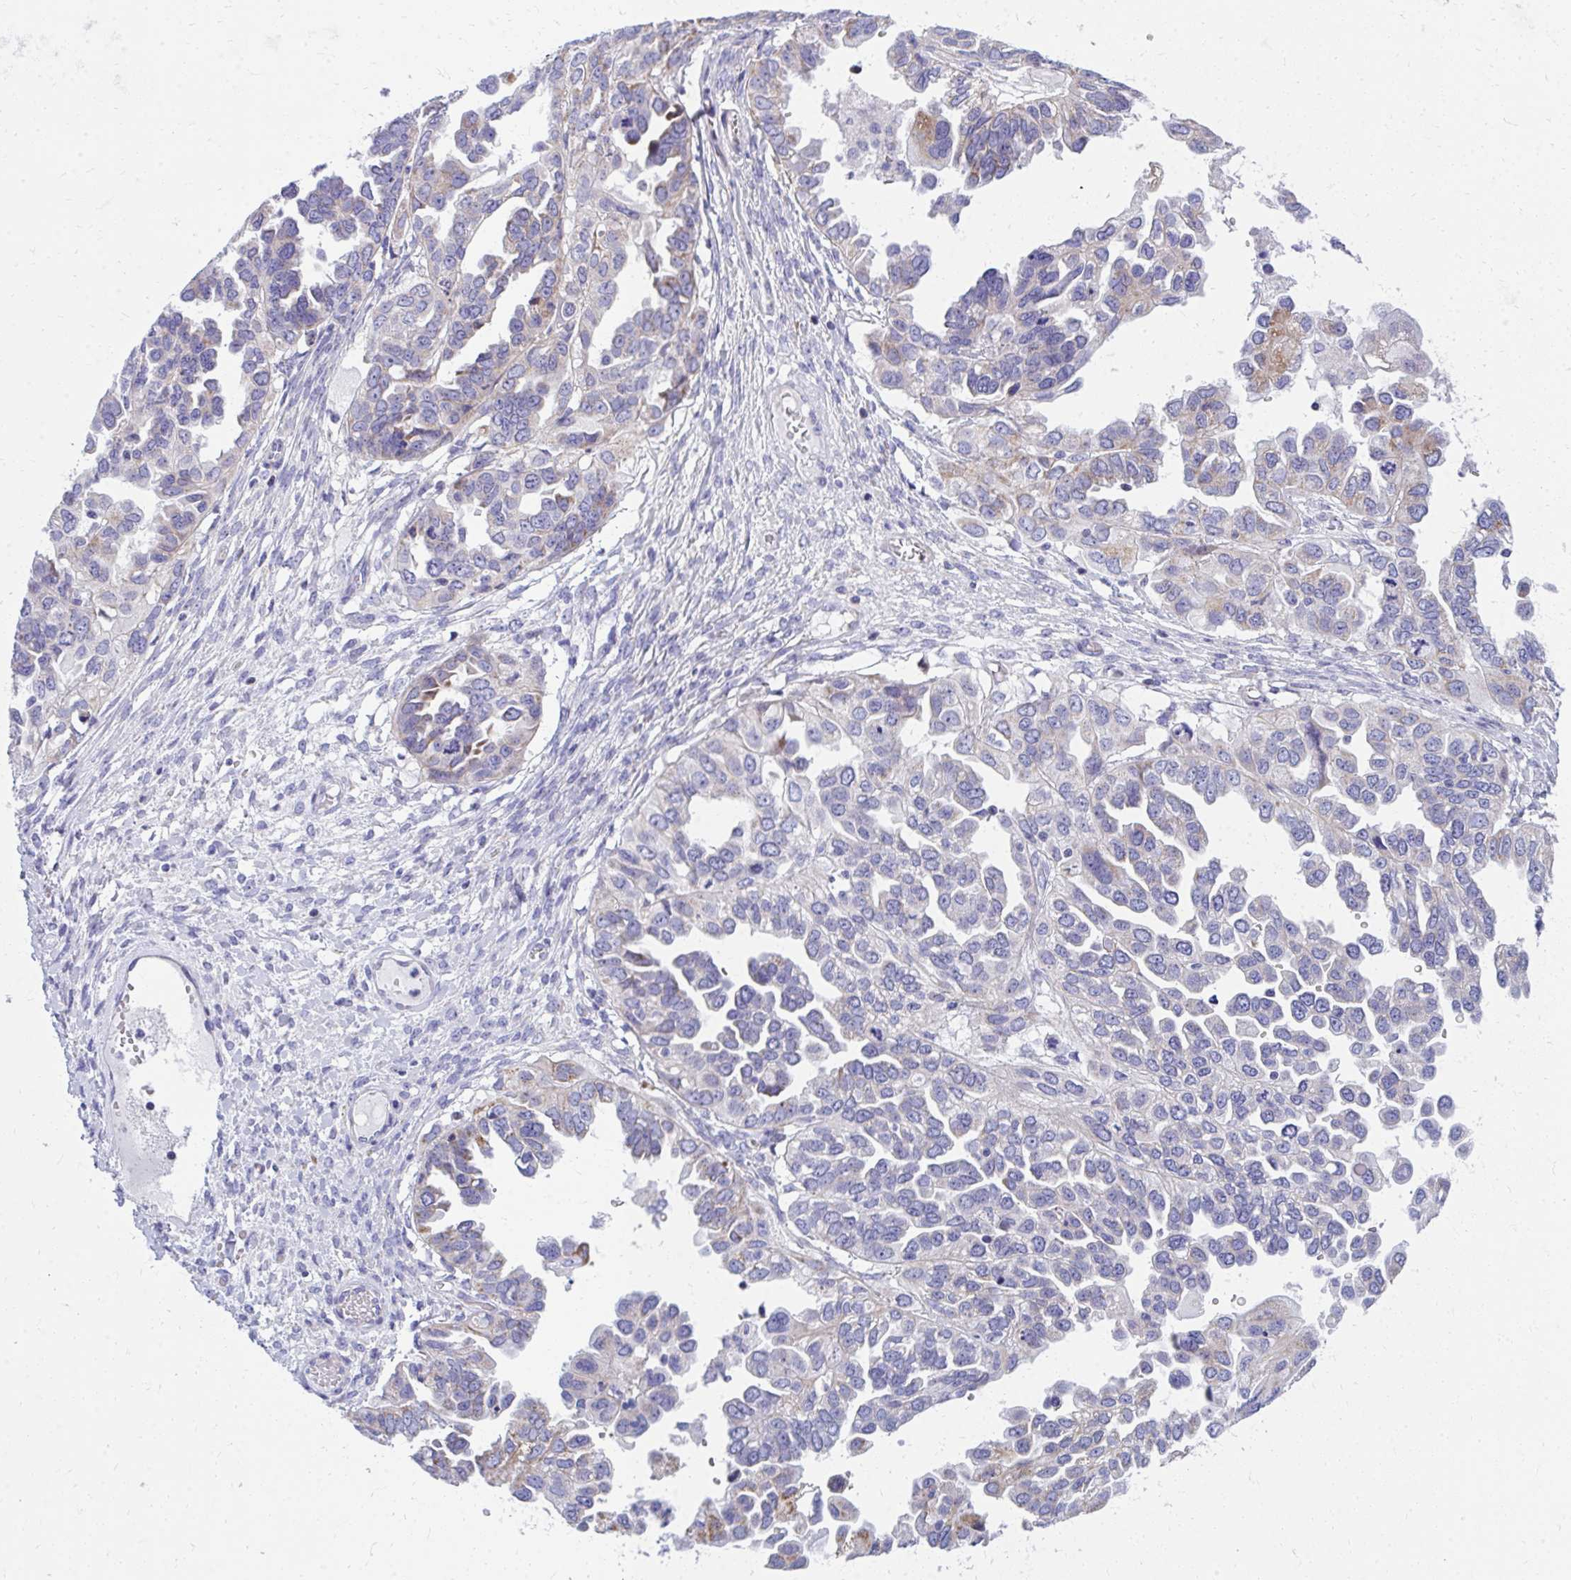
{"staining": {"intensity": "moderate", "quantity": "<25%", "location": "cytoplasmic/membranous"}, "tissue": "ovarian cancer", "cell_type": "Tumor cells", "image_type": "cancer", "snomed": [{"axis": "morphology", "description": "Cystadenocarcinoma, serous, NOS"}, {"axis": "topography", "description": "Ovary"}], "caption": "IHC micrograph of ovarian cancer stained for a protein (brown), which displays low levels of moderate cytoplasmic/membranous expression in about <25% of tumor cells.", "gene": "IL37", "patient": {"sex": "female", "age": 53}}